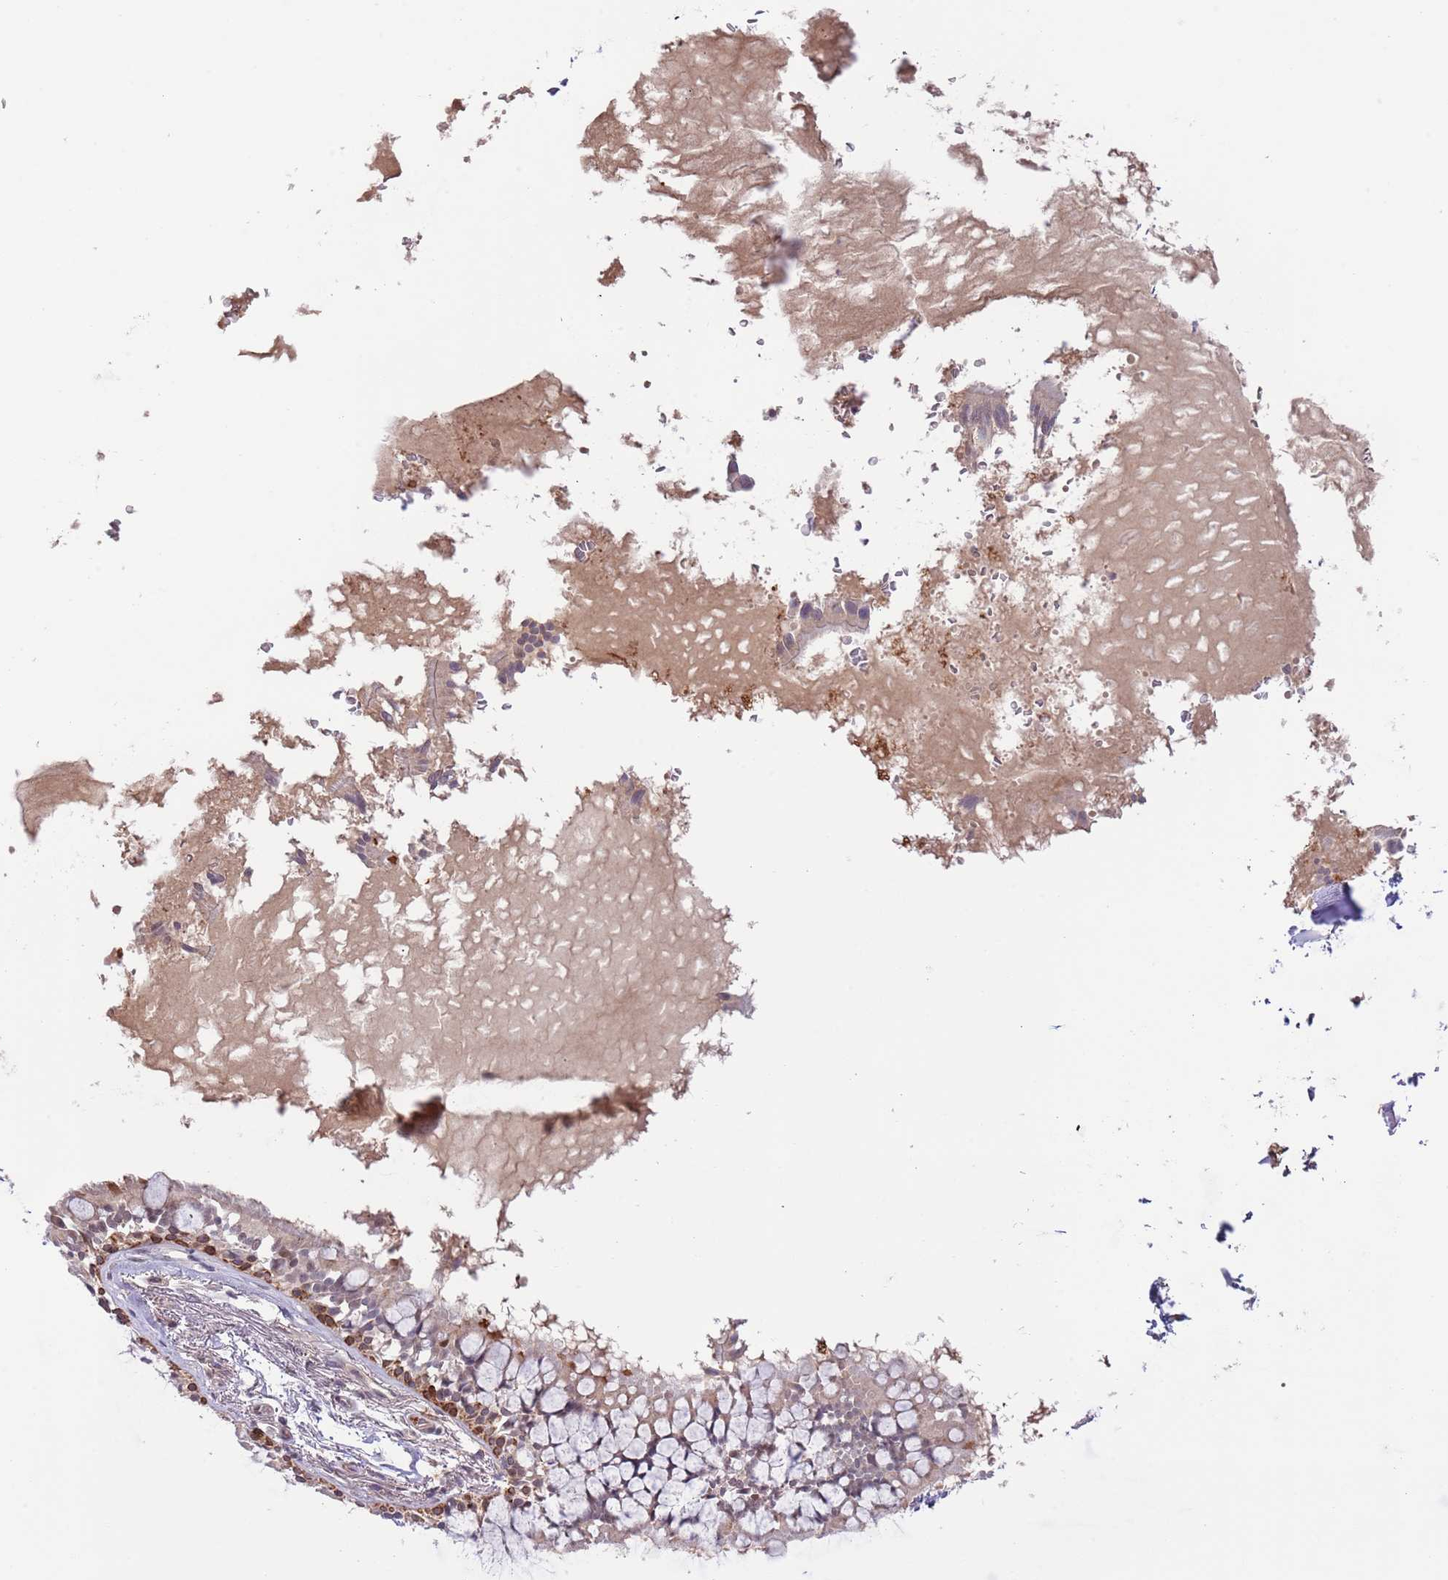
{"staining": {"intensity": "moderate", "quantity": "<25%", "location": "cytoplasmic/membranous"}, "tissue": "bronchus", "cell_type": "Respiratory epithelial cells", "image_type": "normal", "snomed": [{"axis": "morphology", "description": "Normal tissue, NOS"}, {"axis": "topography", "description": "Bronchus"}], "caption": "Immunohistochemistry (IHC) micrograph of normal human bronchus stained for a protein (brown), which displays low levels of moderate cytoplasmic/membranous staining in about <25% of respiratory epithelial cells.", "gene": "PRR16", "patient": {"sex": "male", "age": 70}}